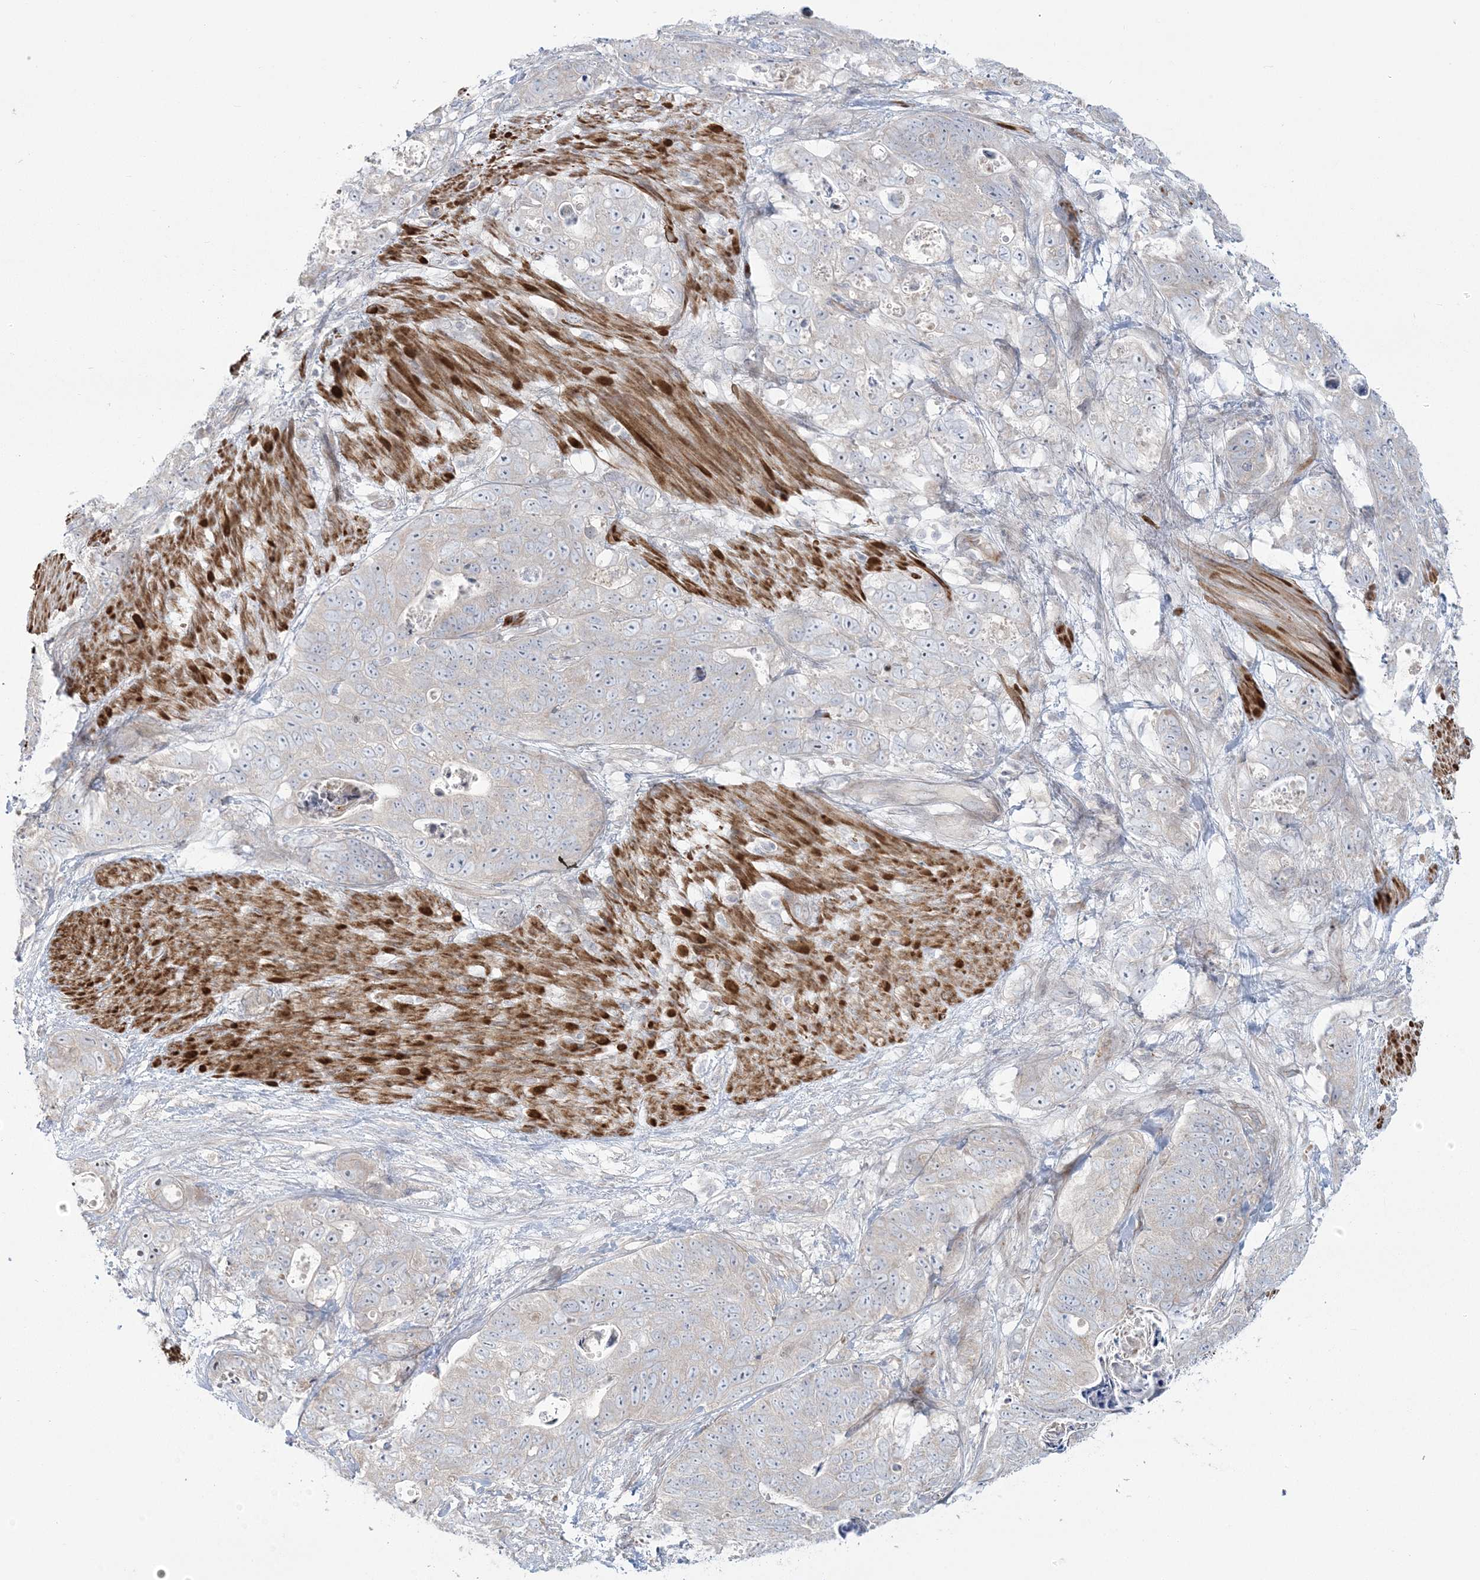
{"staining": {"intensity": "negative", "quantity": "none", "location": "none"}, "tissue": "stomach cancer", "cell_type": "Tumor cells", "image_type": "cancer", "snomed": [{"axis": "morphology", "description": "Normal tissue, NOS"}, {"axis": "morphology", "description": "Adenocarcinoma, NOS"}, {"axis": "topography", "description": "Stomach"}], "caption": "Immunohistochemical staining of stomach adenocarcinoma shows no significant positivity in tumor cells.", "gene": "NUDT9", "patient": {"sex": "female", "age": 89}}